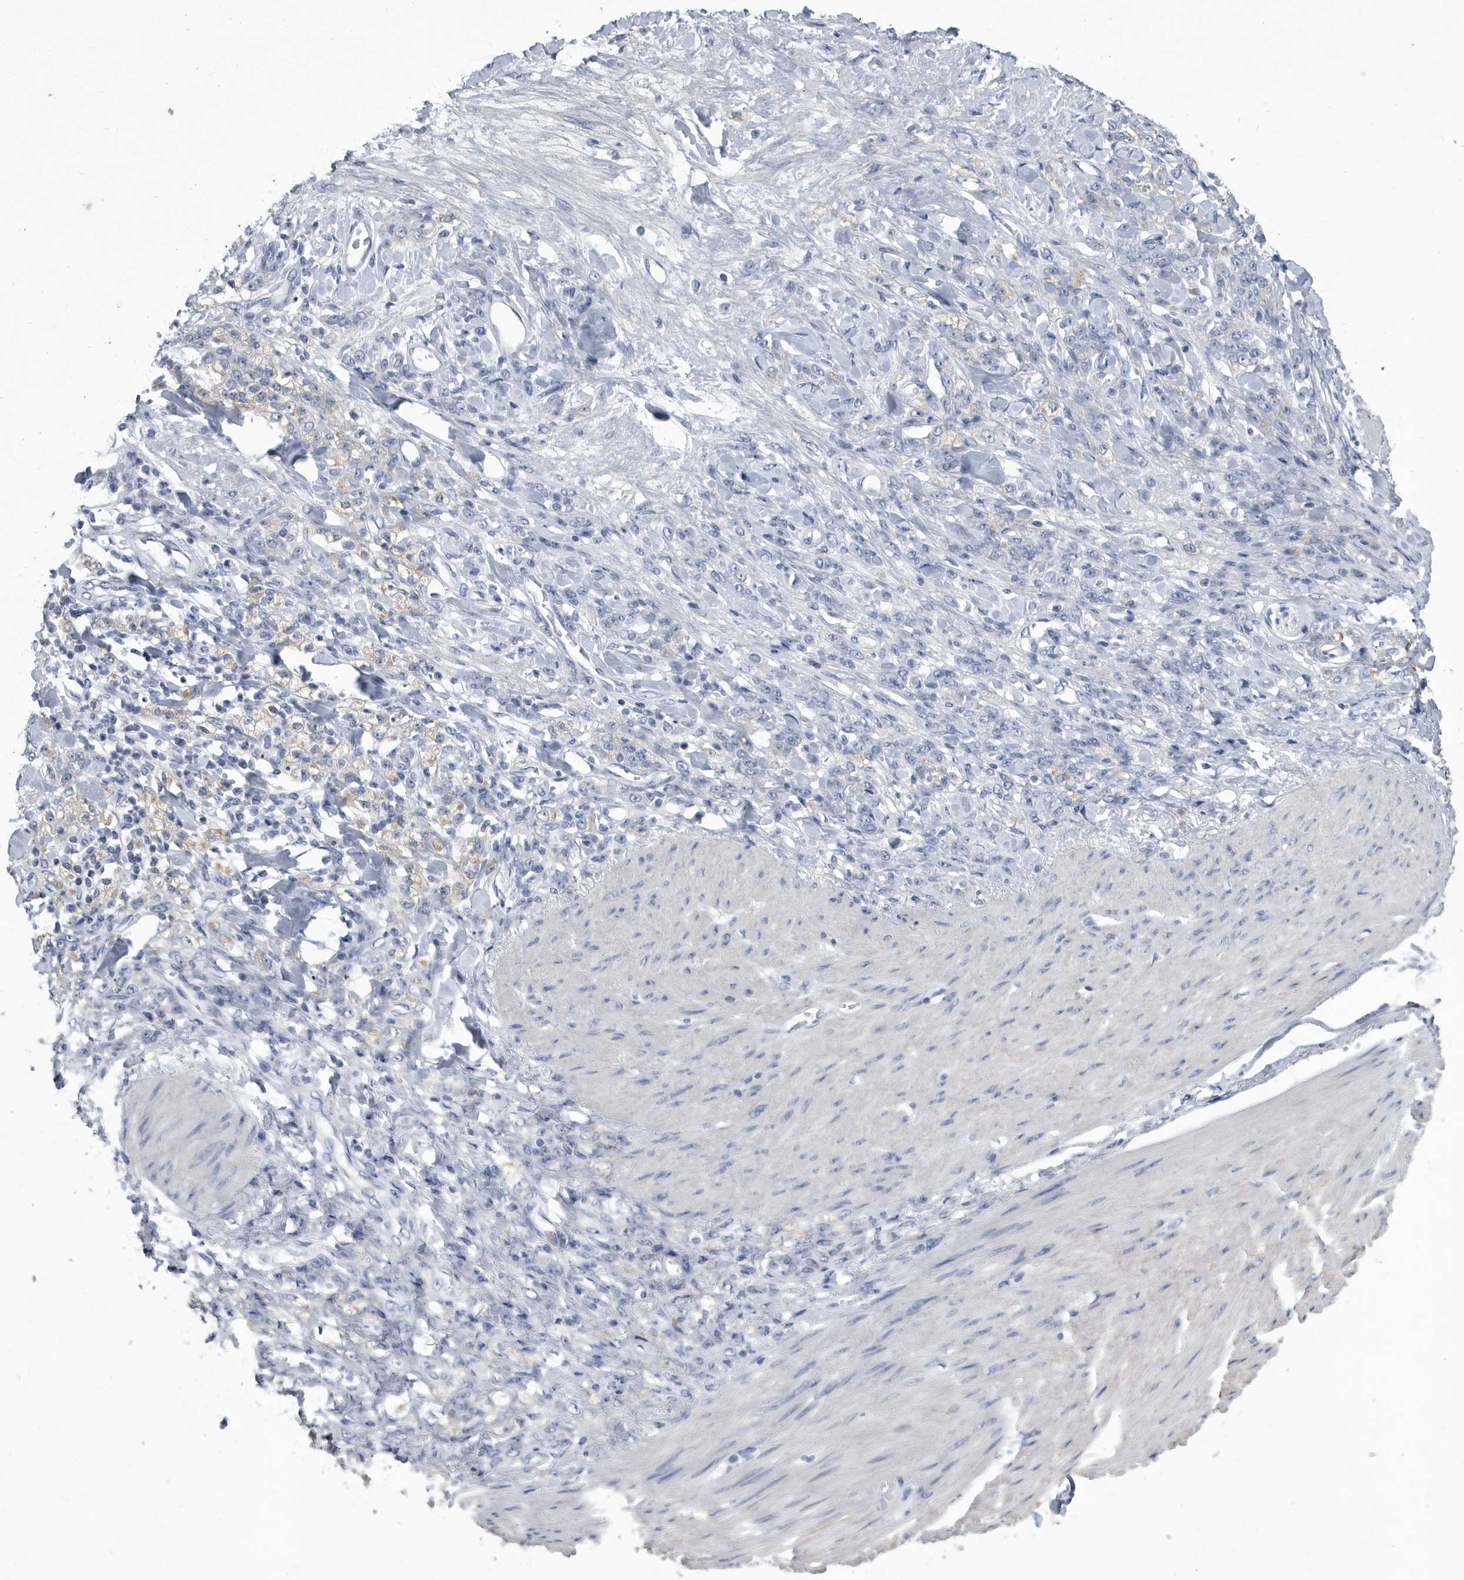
{"staining": {"intensity": "negative", "quantity": "none", "location": "none"}, "tissue": "stomach cancer", "cell_type": "Tumor cells", "image_type": "cancer", "snomed": [{"axis": "morphology", "description": "Normal tissue, NOS"}, {"axis": "morphology", "description": "Adenocarcinoma, NOS"}, {"axis": "topography", "description": "Stomach"}], "caption": "An image of stomach cancer (adenocarcinoma) stained for a protein displays no brown staining in tumor cells. The staining was performed using DAB to visualize the protein expression in brown, while the nuclei were stained in blue with hematoxylin (Magnification: 20x).", "gene": "BTBD6", "patient": {"sex": "male", "age": 82}}